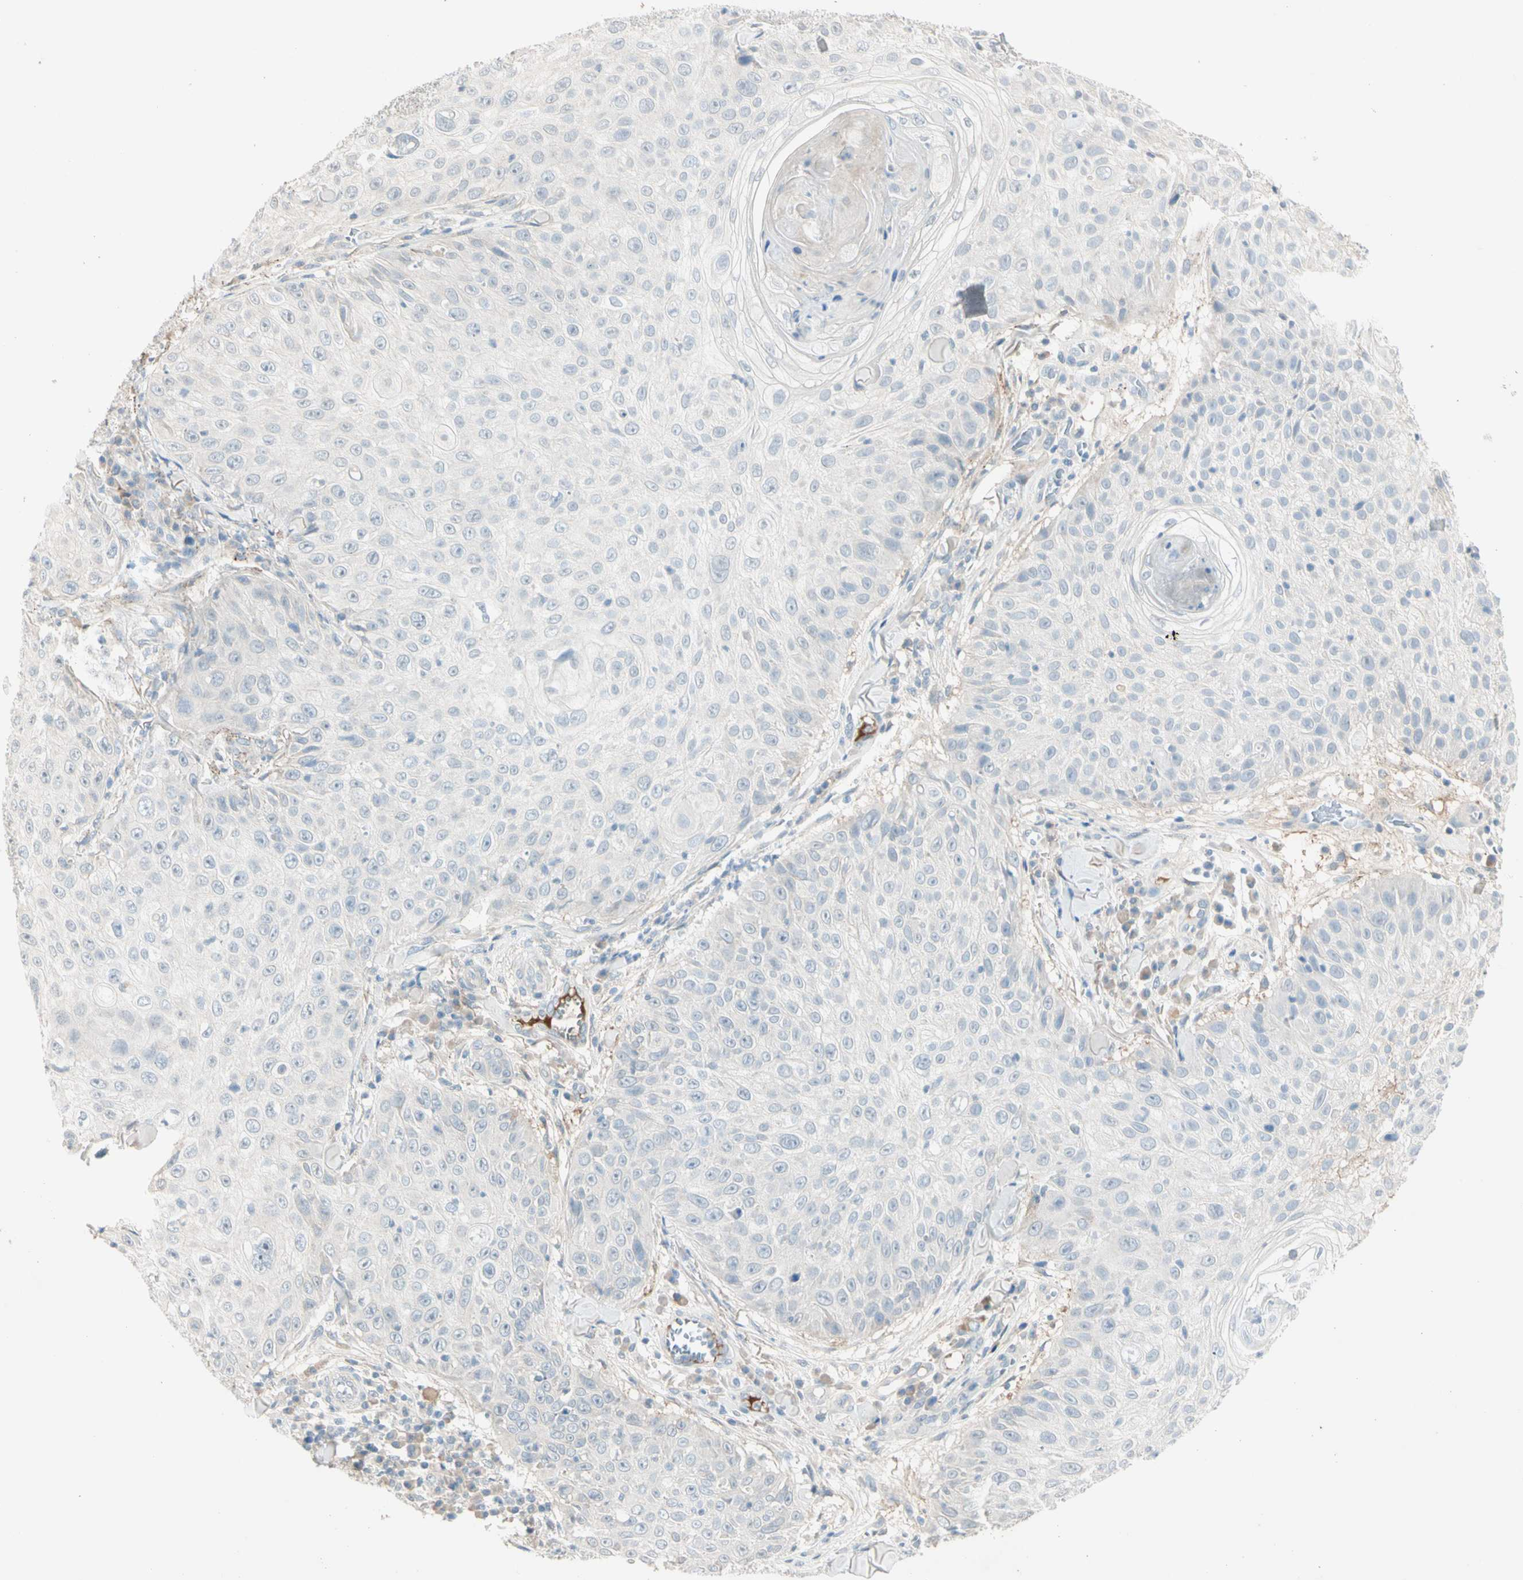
{"staining": {"intensity": "negative", "quantity": "none", "location": "none"}, "tissue": "skin cancer", "cell_type": "Tumor cells", "image_type": "cancer", "snomed": [{"axis": "morphology", "description": "Squamous cell carcinoma, NOS"}, {"axis": "topography", "description": "Skin"}], "caption": "Immunohistochemical staining of human skin squamous cell carcinoma reveals no significant positivity in tumor cells. (Brightfield microscopy of DAB IHC at high magnification).", "gene": "SERPIND1", "patient": {"sex": "male", "age": 86}}